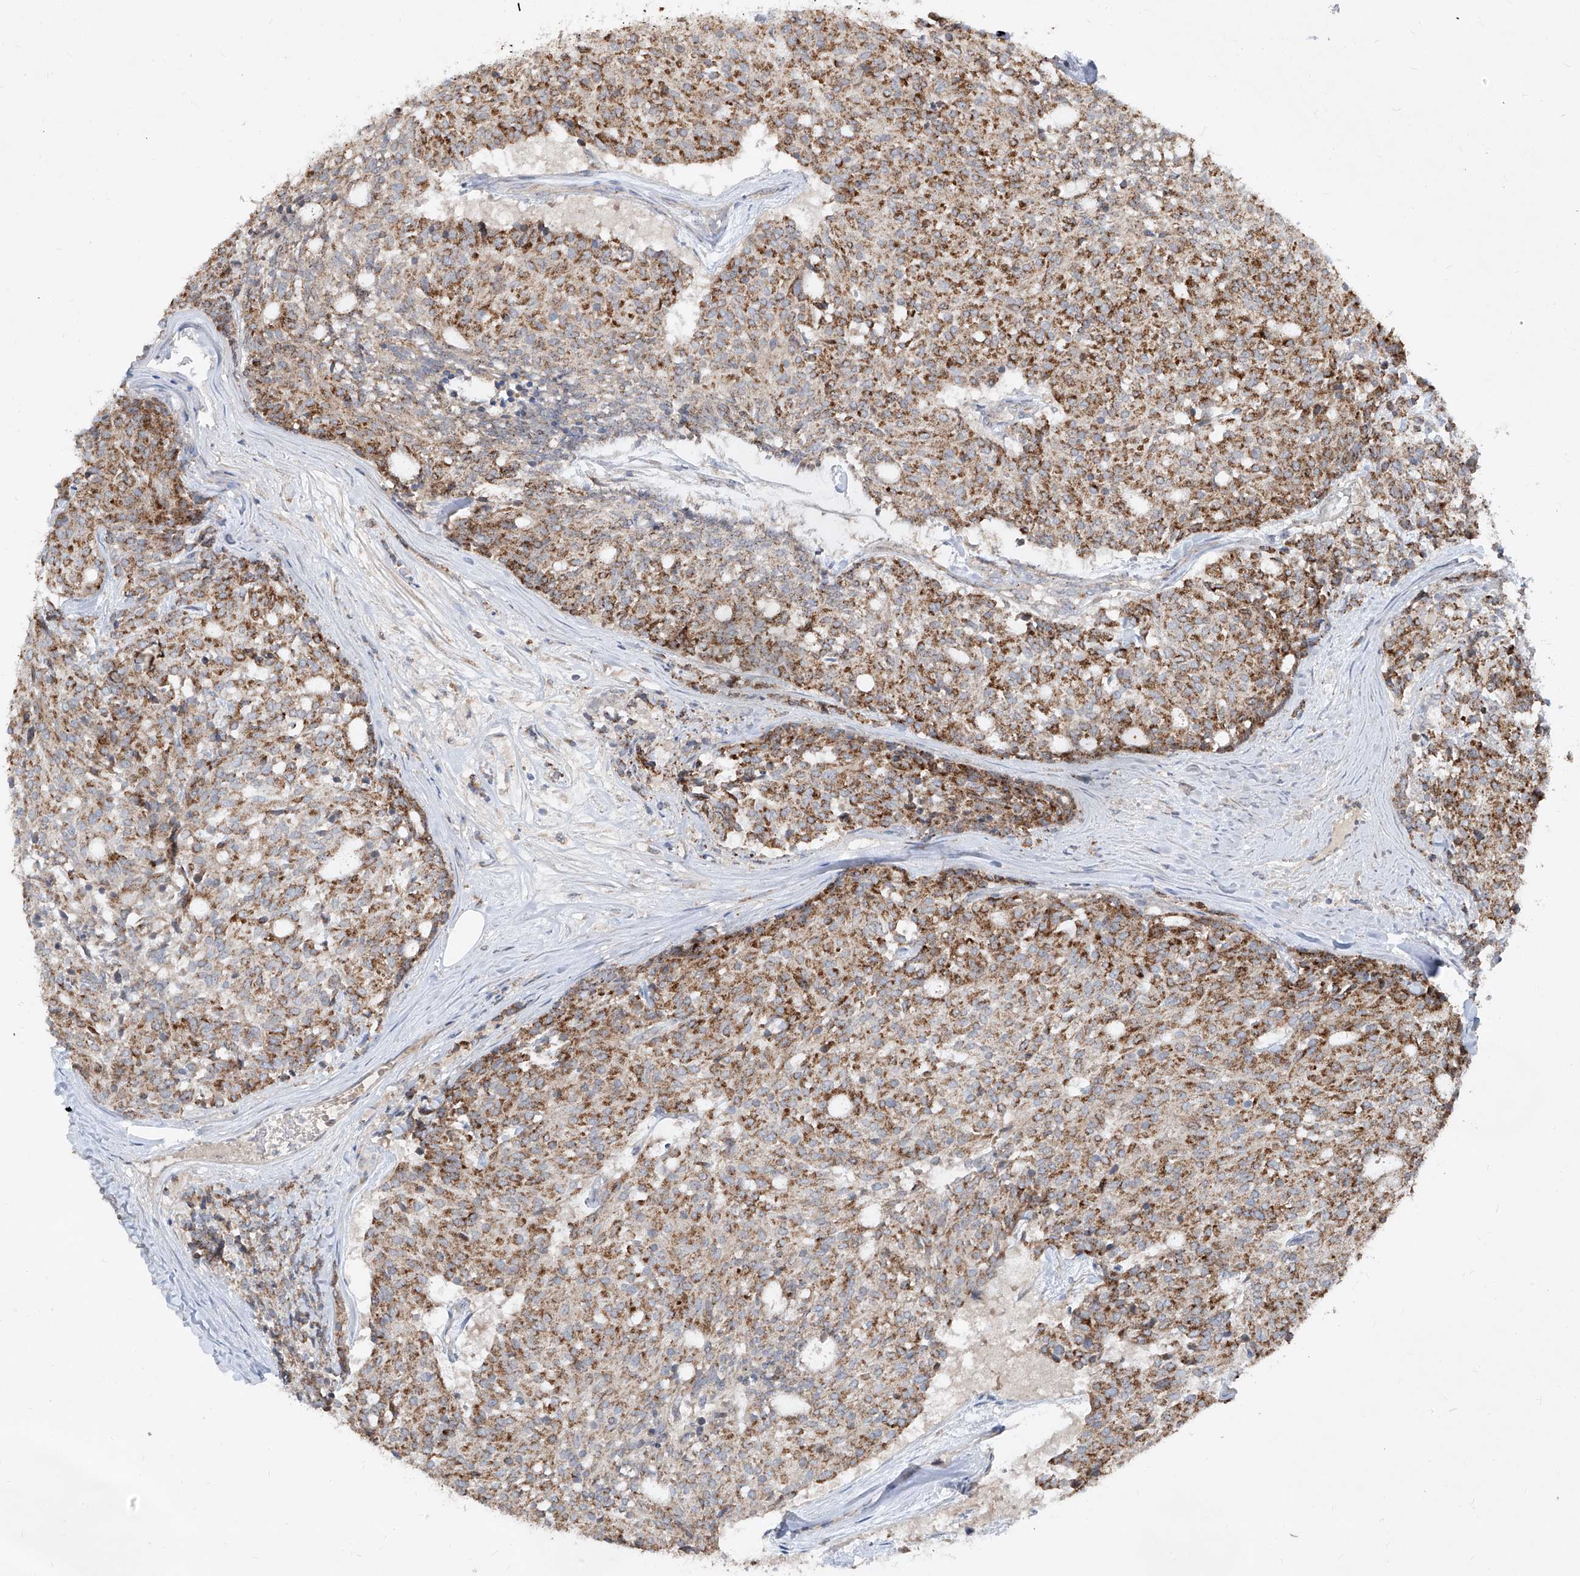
{"staining": {"intensity": "moderate", "quantity": "25%-75%", "location": "cytoplasmic/membranous"}, "tissue": "carcinoid", "cell_type": "Tumor cells", "image_type": "cancer", "snomed": [{"axis": "morphology", "description": "Carcinoid, malignant, NOS"}, {"axis": "topography", "description": "Pancreas"}], "caption": "Carcinoid stained with DAB (3,3'-diaminobenzidine) immunohistochemistry reveals medium levels of moderate cytoplasmic/membranous positivity in about 25%-75% of tumor cells. The staining is performed using DAB (3,3'-diaminobenzidine) brown chromogen to label protein expression. The nuclei are counter-stained blue using hematoxylin.", "gene": "ABCD3", "patient": {"sex": "female", "age": 54}}